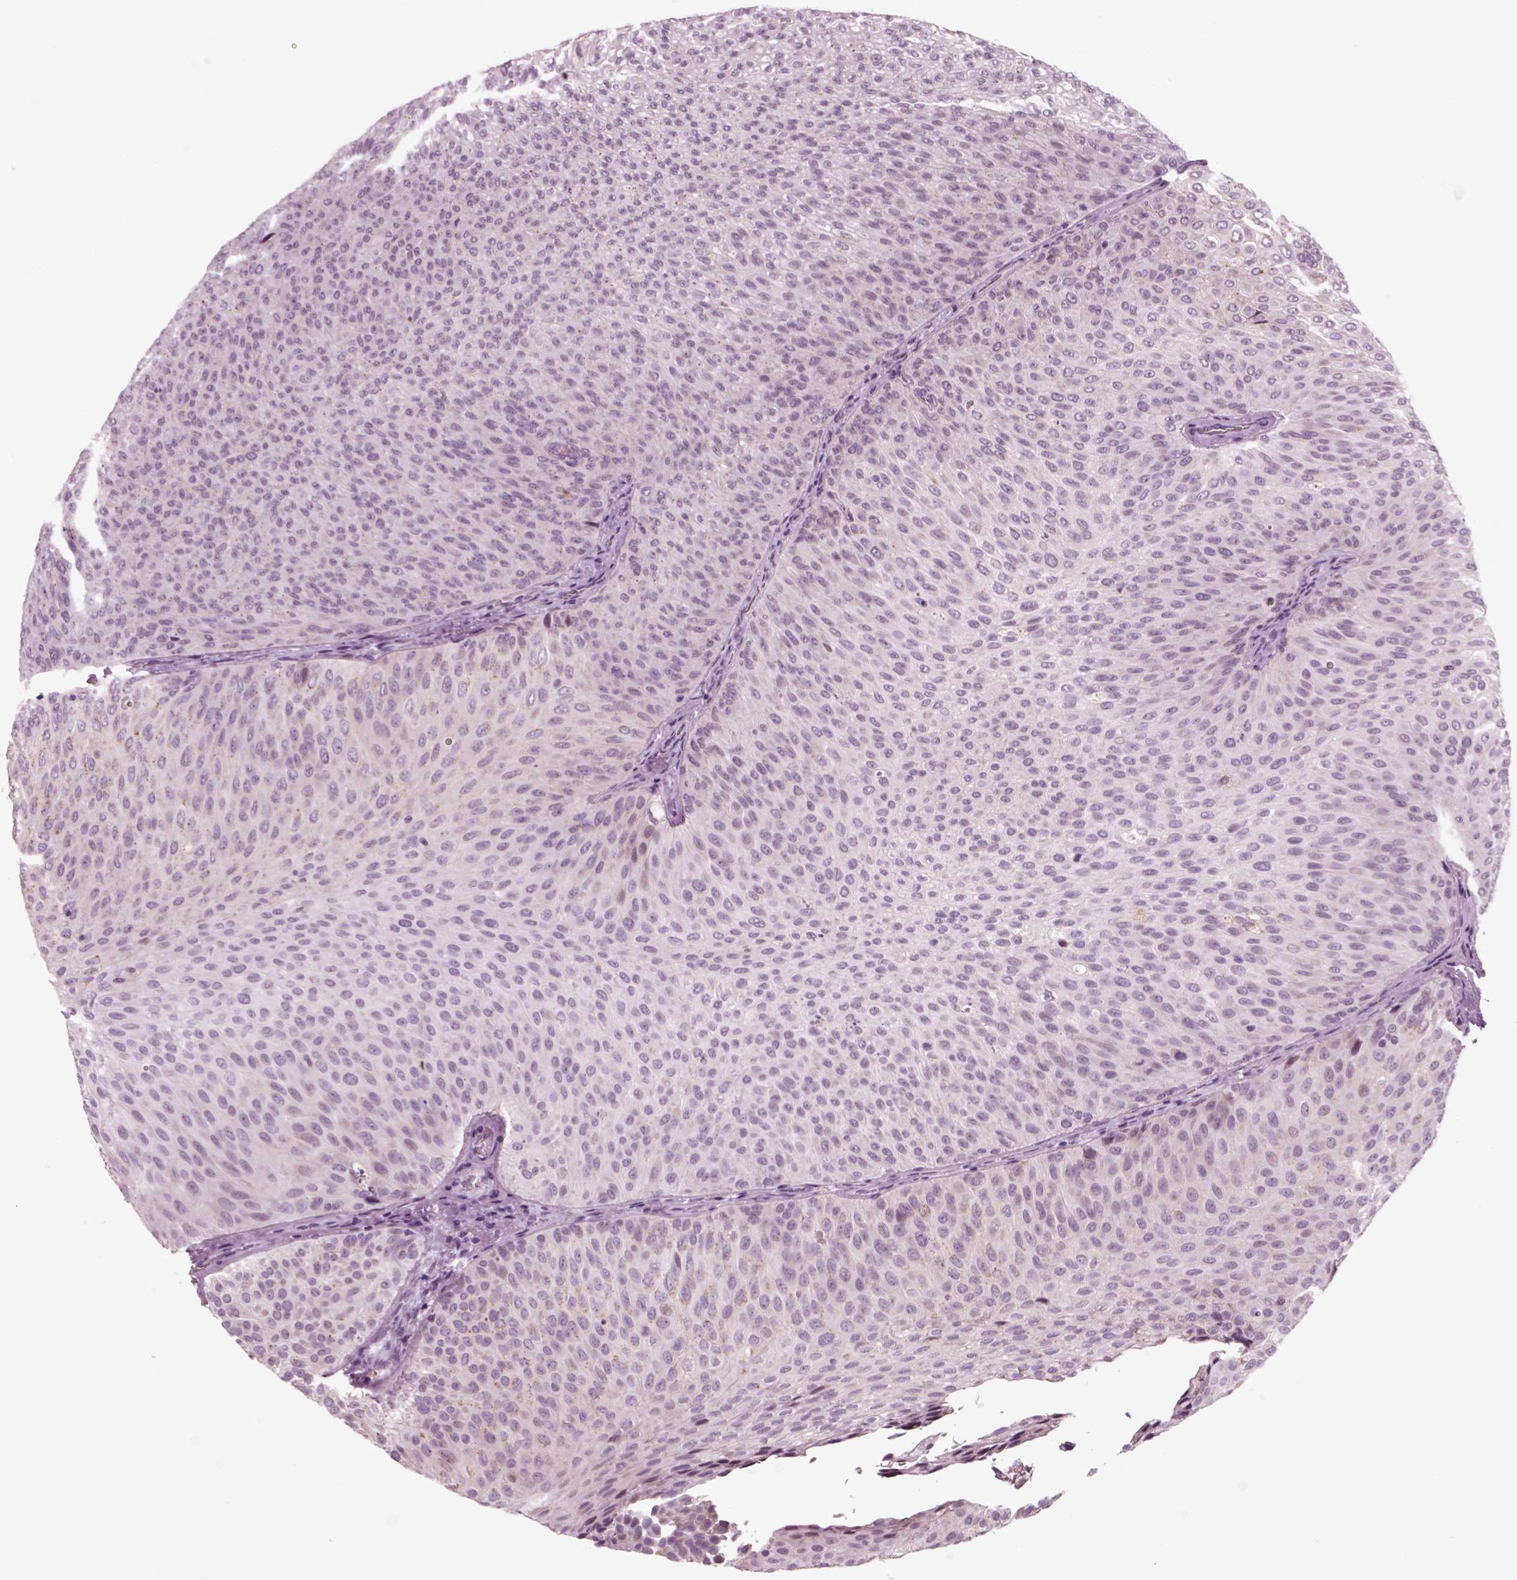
{"staining": {"intensity": "negative", "quantity": "none", "location": "none"}, "tissue": "urothelial cancer", "cell_type": "Tumor cells", "image_type": "cancer", "snomed": [{"axis": "morphology", "description": "Urothelial carcinoma, Low grade"}, {"axis": "topography", "description": "Urinary bladder"}], "caption": "Tumor cells show no significant staining in urothelial cancer.", "gene": "CHGB", "patient": {"sex": "male", "age": 78}}